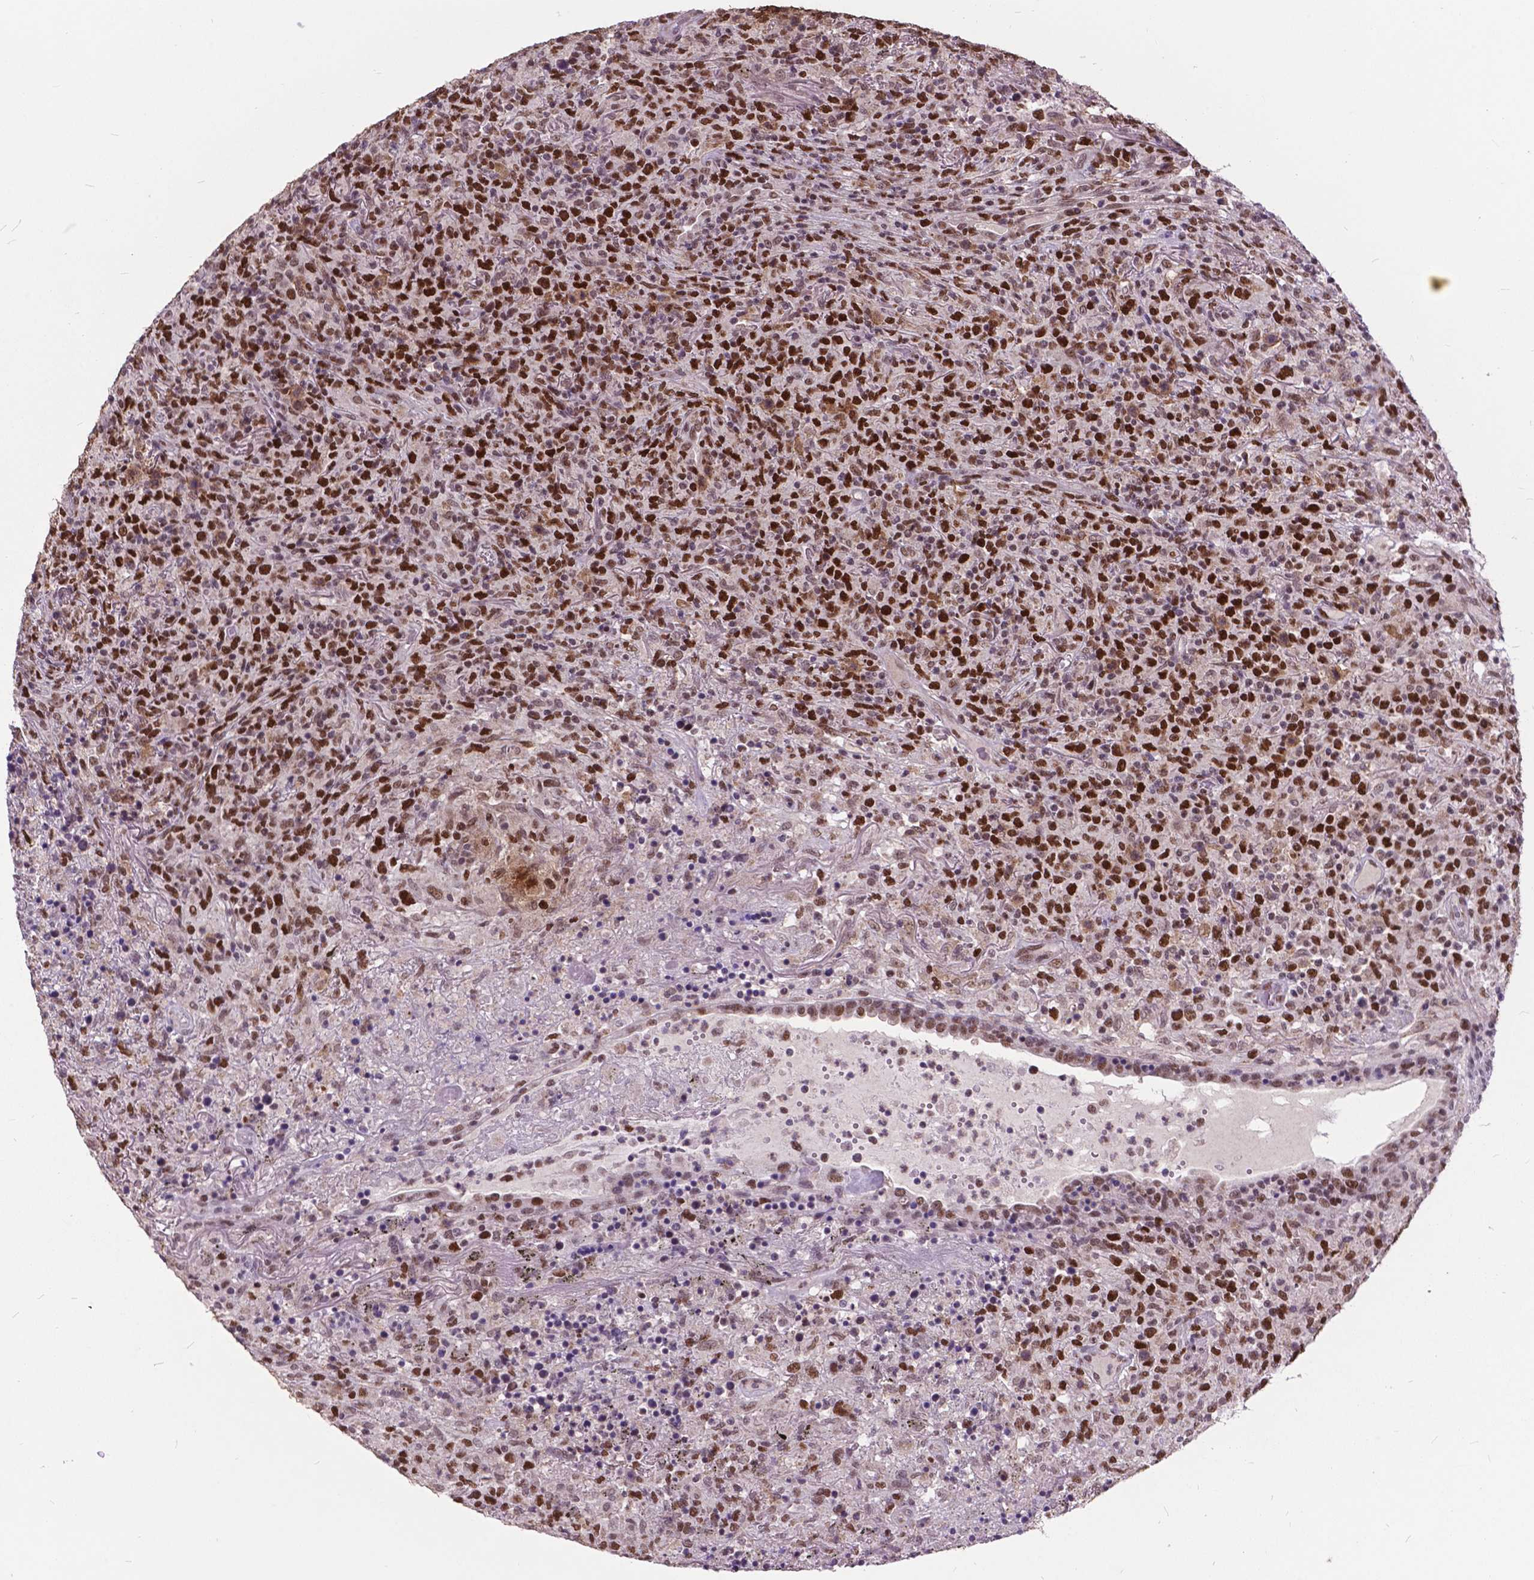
{"staining": {"intensity": "strong", "quantity": ">75%", "location": "nuclear"}, "tissue": "lymphoma", "cell_type": "Tumor cells", "image_type": "cancer", "snomed": [{"axis": "morphology", "description": "Malignant lymphoma, non-Hodgkin's type, High grade"}, {"axis": "topography", "description": "Lung"}], "caption": "The immunohistochemical stain shows strong nuclear positivity in tumor cells of lymphoma tissue. The protein of interest is stained brown, and the nuclei are stained in blue (DAB (3,3'-diaminobenzidine) IHC with brightfield microscopy, high magnification).", "gene": "MSH2", "patient": {"sex": "male", "age": 79}}